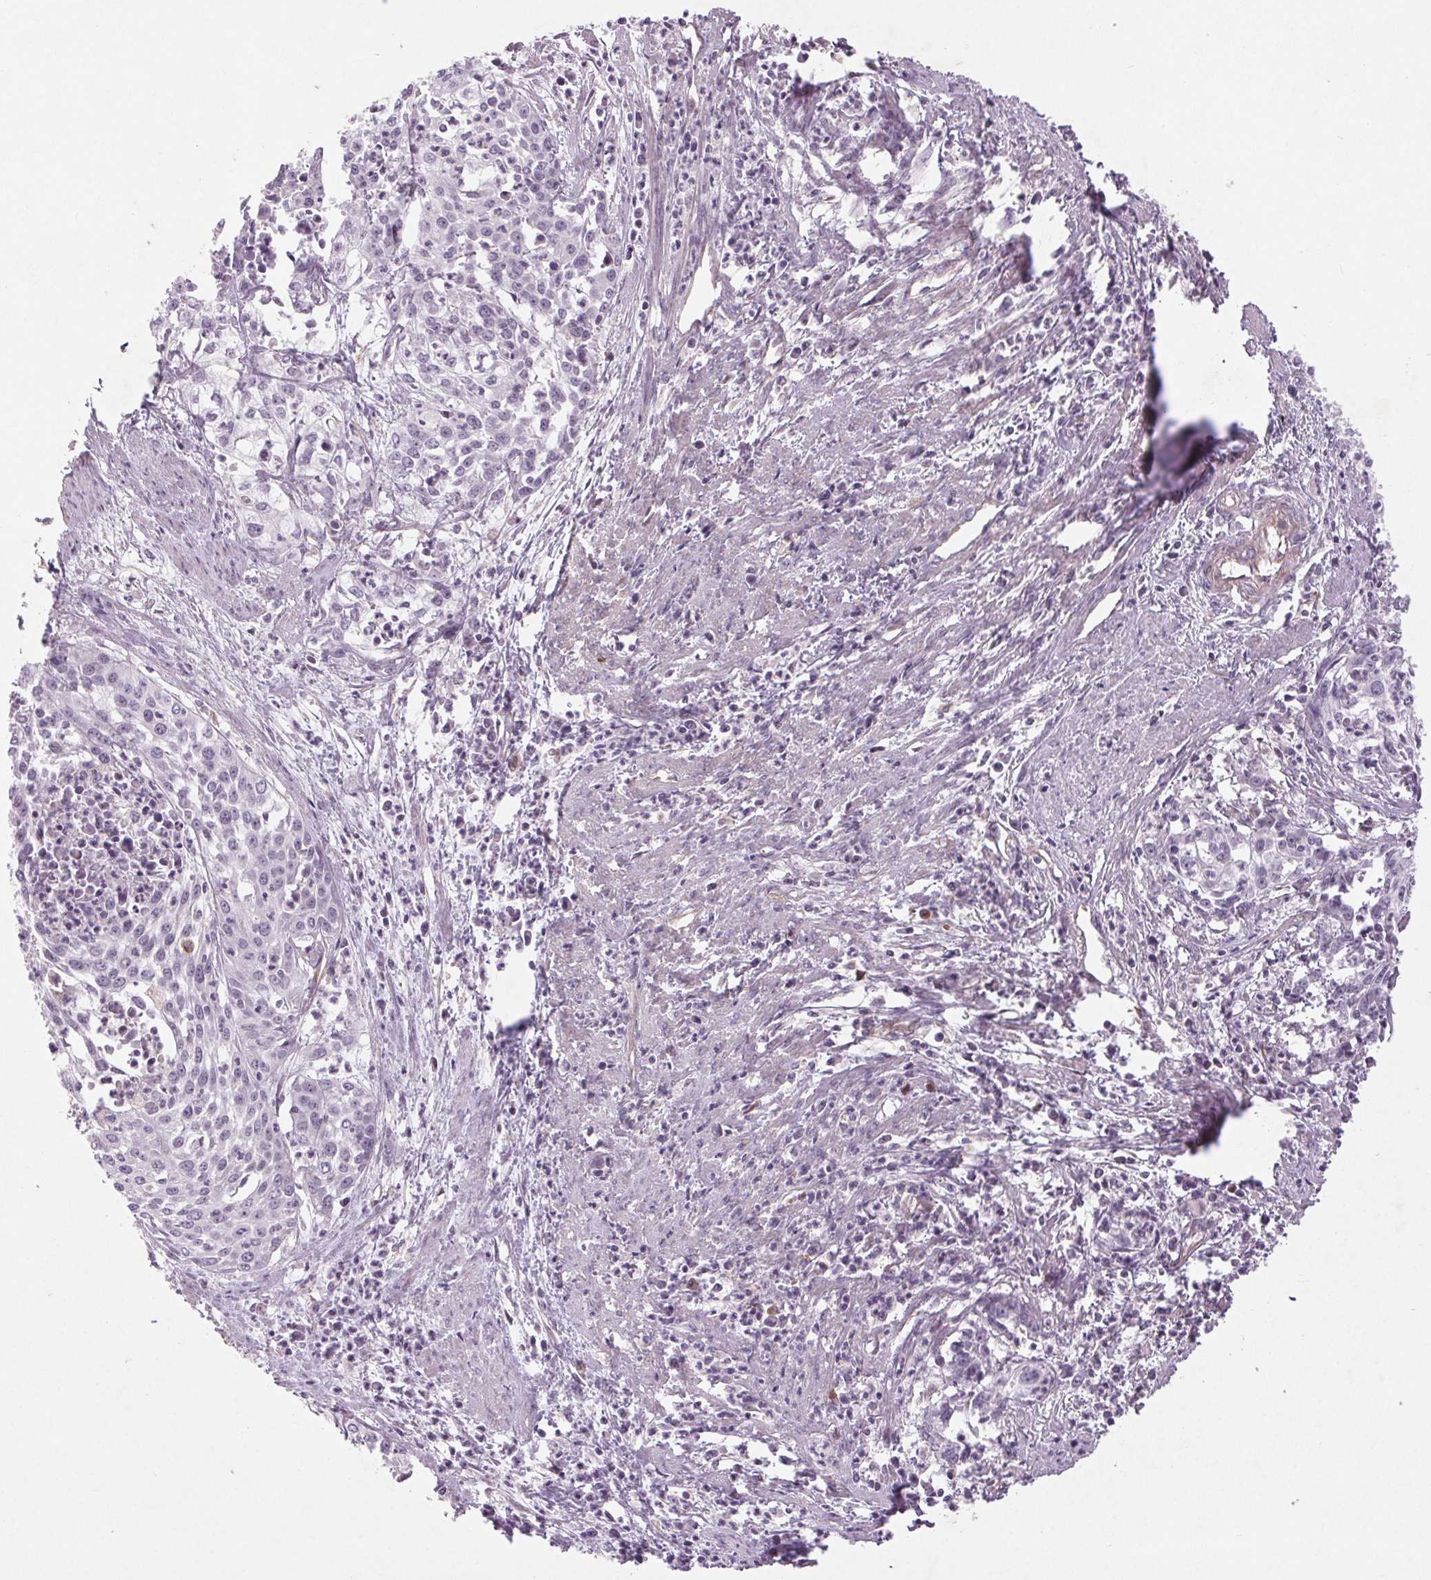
{"staining": {"intensity": "negative", "quantity": "none", "location": "none"}, "tissue": "cervical cancer", "cell_type": "Tumor cells", "image_type": "cancer", "snomed": [{"axis": "morphology", "description": "Squamous cell carcinoma, NOS"}, {"axis": "topography", "description": "Cervix"}], "caption": "IHC photomicrograph of neoplastic tissue: human cervical squamous cell carcinoma stained with DAB (3,3'-diaminobenzidine) reveals no significant protein expression in tumor cells. Nuclei are stained in blue.", "gene": "CCSER1", "patient": {"sex": "female", "age": 39}}